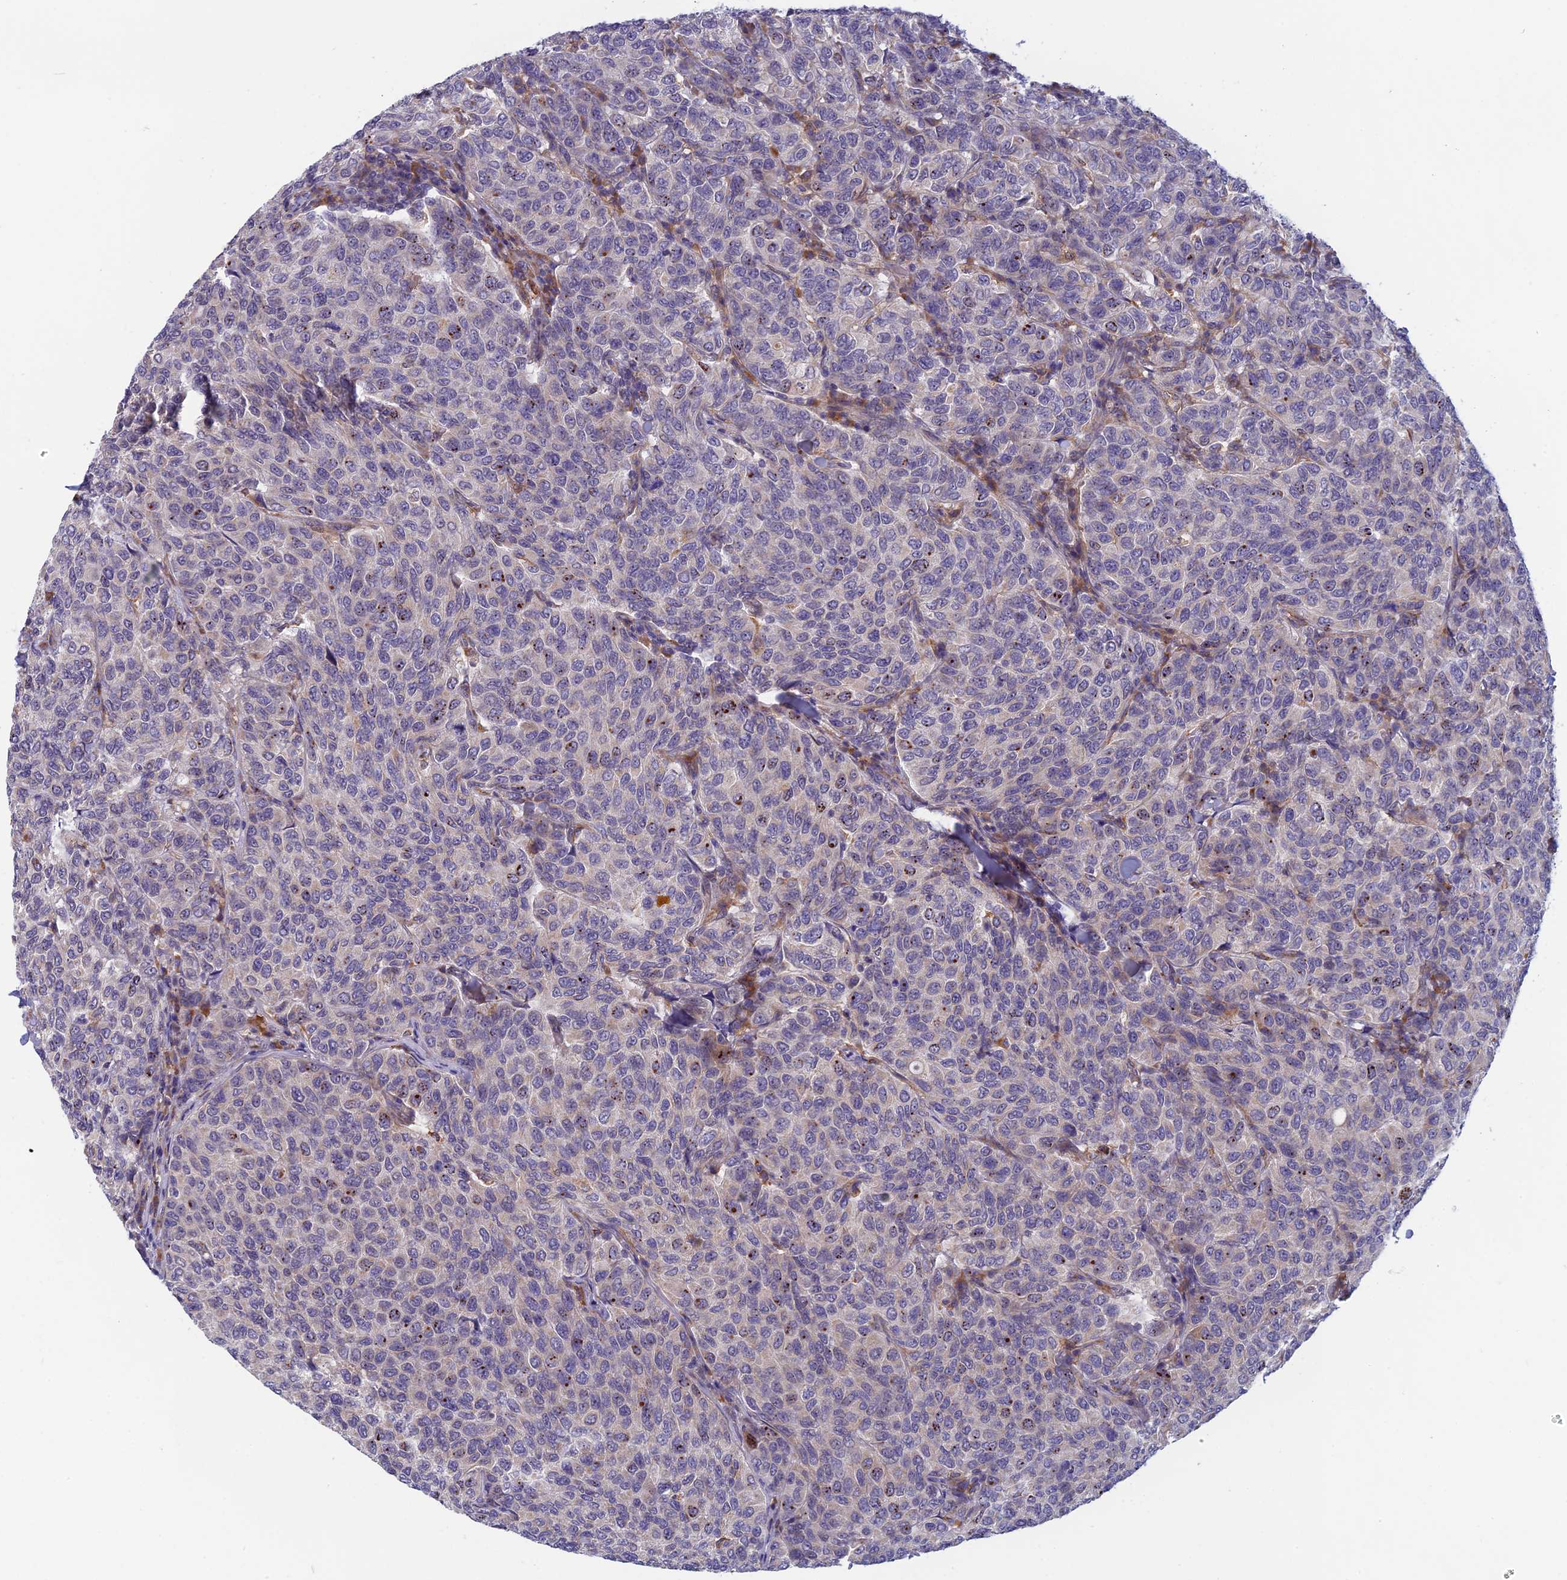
{"staining": {"intensity": "moderate", "quantity": "<25%", "location": "nuclear"}, "tissue": "breast cancer", "cell_type": "Tumor cells", "image_type": "cancer", "snomed": [{"axis": "morphology", "description": "Duct carcinoma"}, {"axis": "topography", "description": "Breast"}], "caption": "Brown immunohistochemical staining in breast intraductal carcinoma displays moderate nuclear expression in approximately <25% of tumor cells.", "gene": "DDX51", "patient": {"sex": "female", "age": 55}}